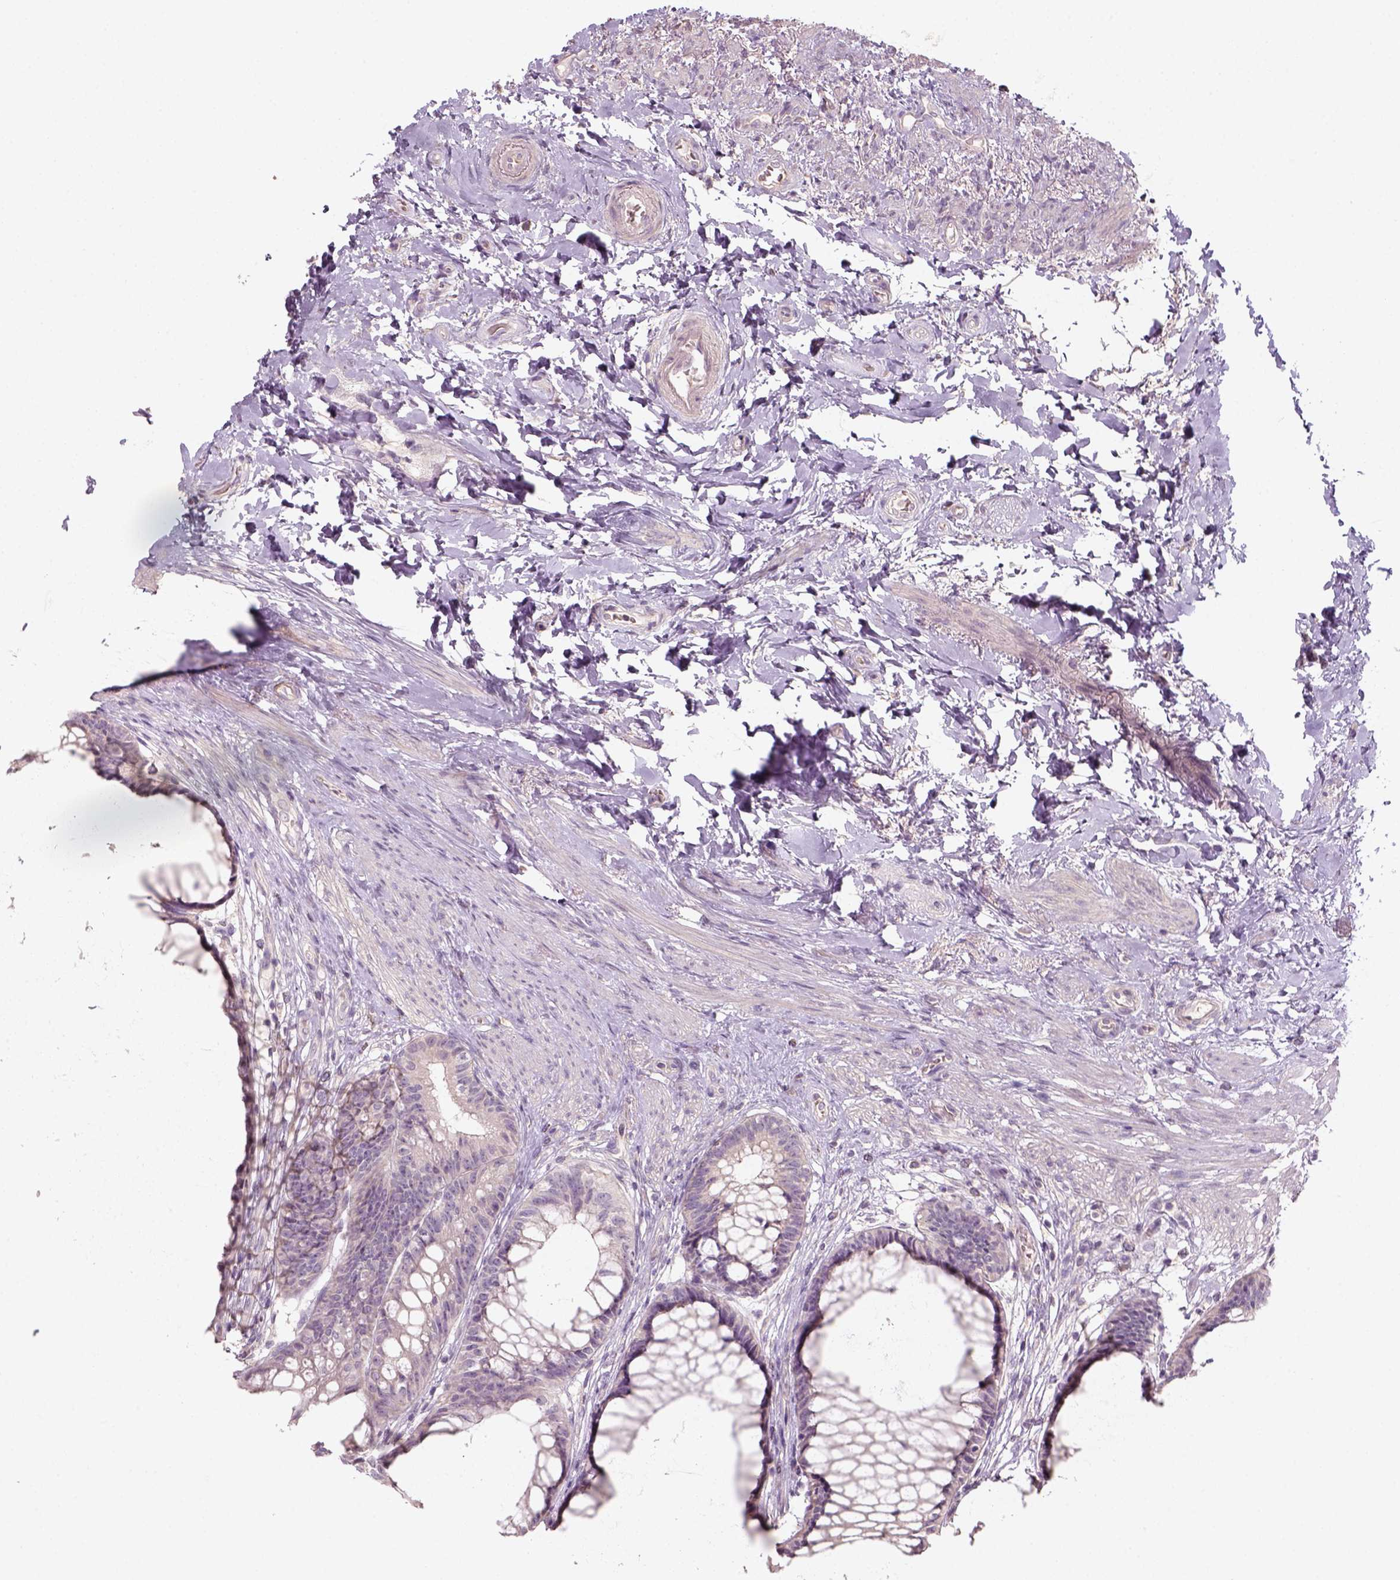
{"staining": {"intensity": "weak", "quantity": "<25%", "location": "cytoplasmic/membranous"}, "tissue": "rectum", "cell_type": "Glandular cells", "image_type": "normal", "snomed": [{"axis": "morphology", "description": "Normal tissue, NOS"}, {"axis": "topography", "description": "Smooth muscle"}, {"axis": "topography", "description": "Rectum"}], "caption": "High magnification brightfield microscopy of normal rectum stained with DAB (3,3'-diaminobenzidine) (brown) and counterstained with hematoxylin (blue): glandular cells show no significant positivity.", "gene": "AQP9", "patient": {"sex": "male", "age": 53}}